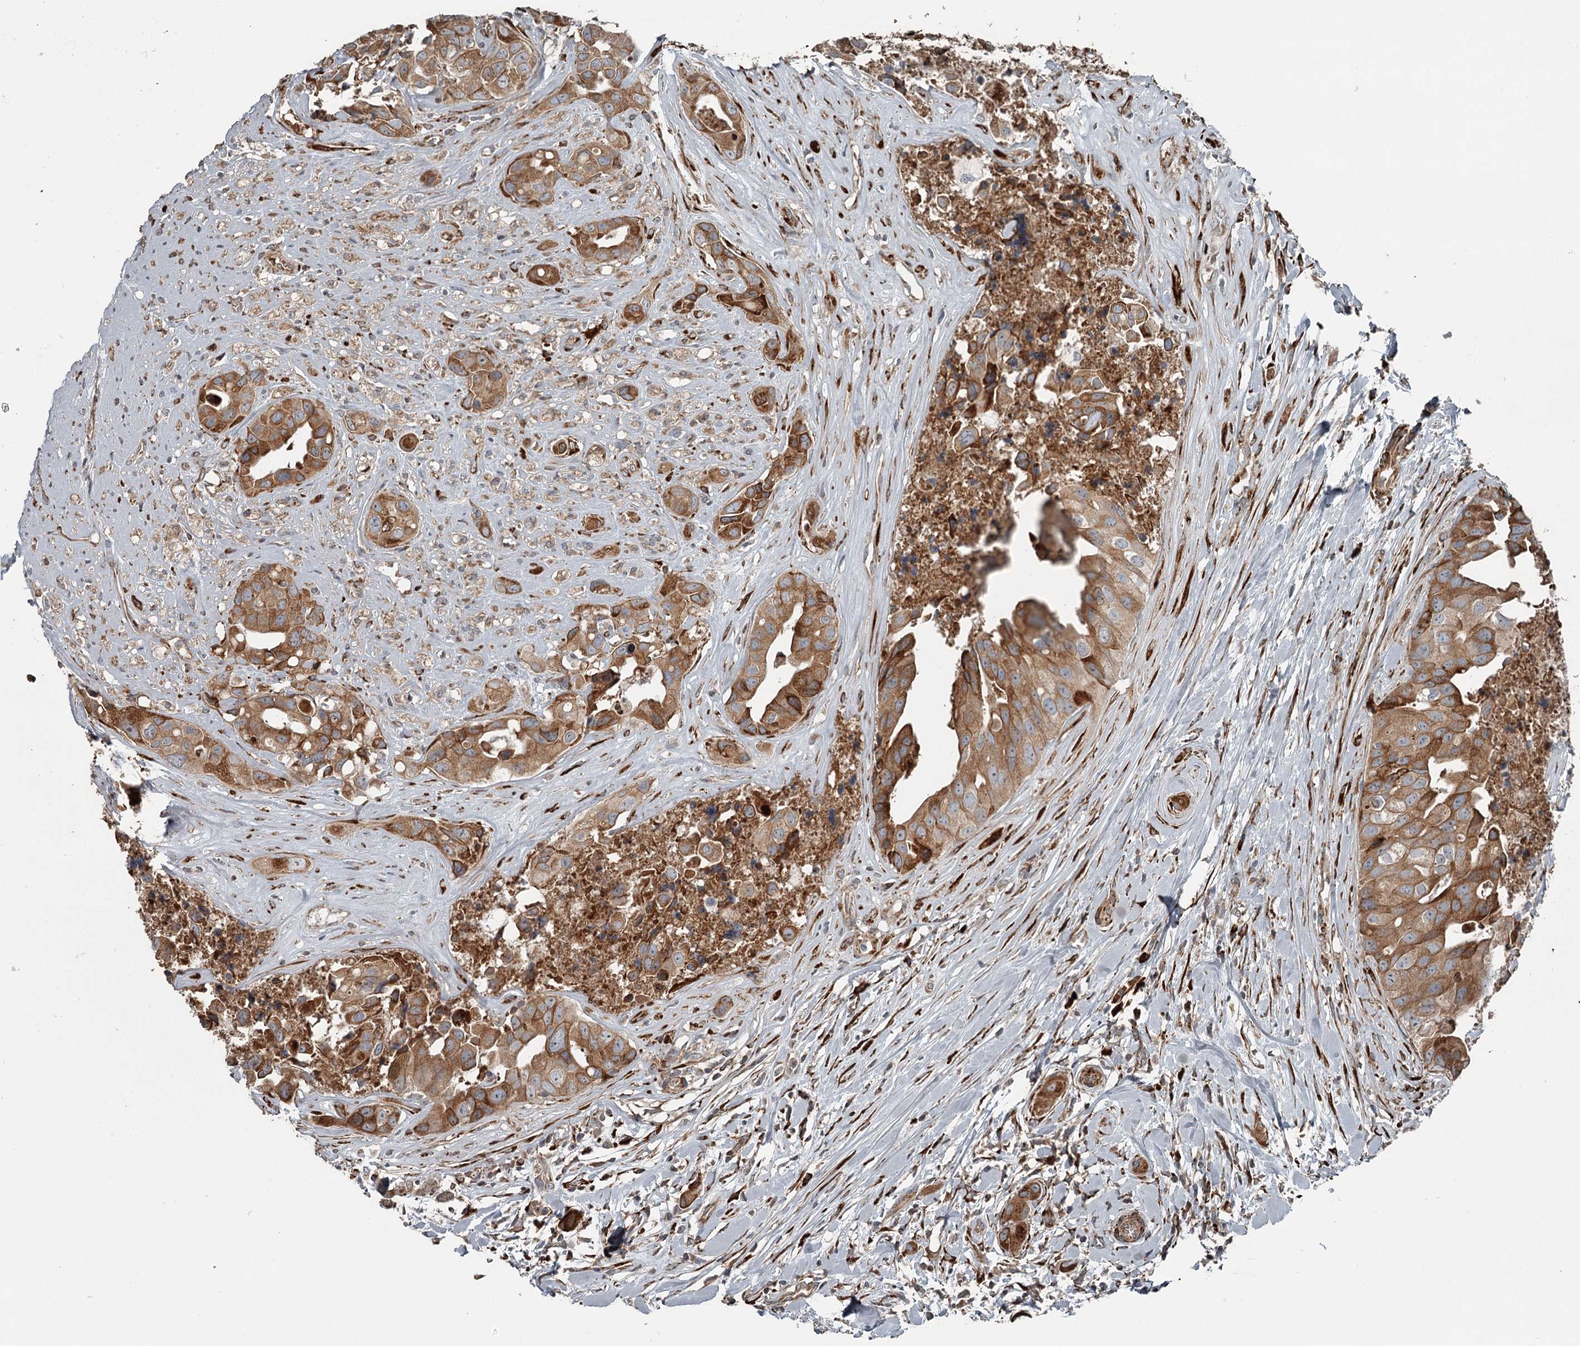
{"staining": {"intensity": "moderate", "quantity": ">75%", "location": "cytoplasmic/membranous"}, "tissue": "head and neck cancer", "cell_type": "Tumor cells", "image_type": "cancer", "snomed": [{"axis": "morphology", "description": "Adenocarcinoma, NOS"}, {"axis": "morphology", "description": "Adenocarcinoma, metastatic, NOS"}, {"axis": "topography", "description": "Head-Neck"}], "caption": "Head and neck metastatic adenocarcinoma stained with a protein marker exhibits moderate staining in tumor cells.", "gene": "RASSF8", "patient": {"sex": "male", "age": 75}}